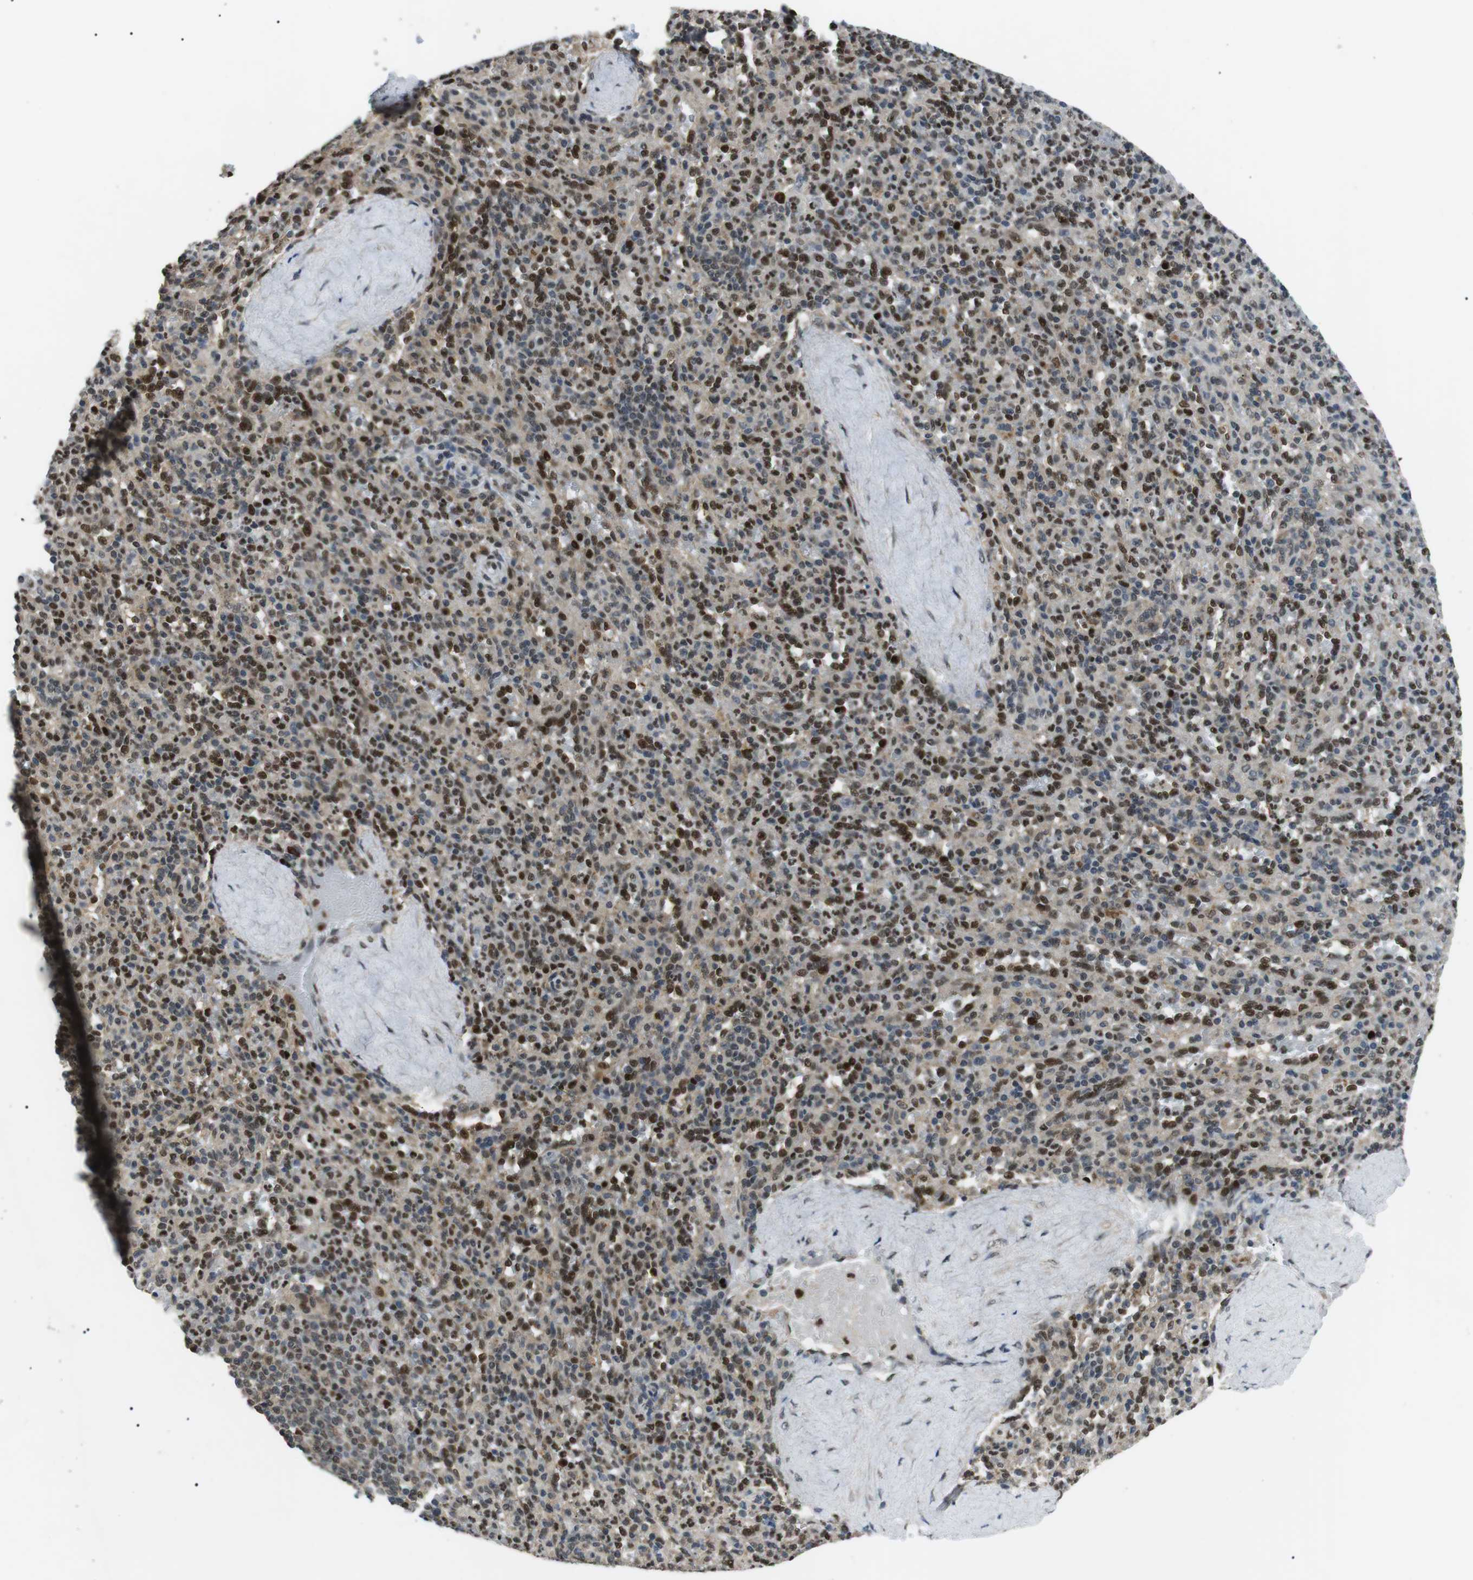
{"staining": {"intensity": "moderate", "quantity": "25%-75%", "location": "nuclear"}, "tissue": "spleen", "cell_type": "Cells in red pulp", "image_type": "normal", "snomed": [{"axis": "morphology", "description": "Normal tissue, NOS"}, {"axis": "topography", "description": "Spleen"}], "caption": "Cells in red pulp demonstrate medium levels of moderate nuclear positivity in about 25%-75% of cells in unremarkable human spleen.", "gene": "ORAI3", "patient": {"sex": "male", "age": 36}}